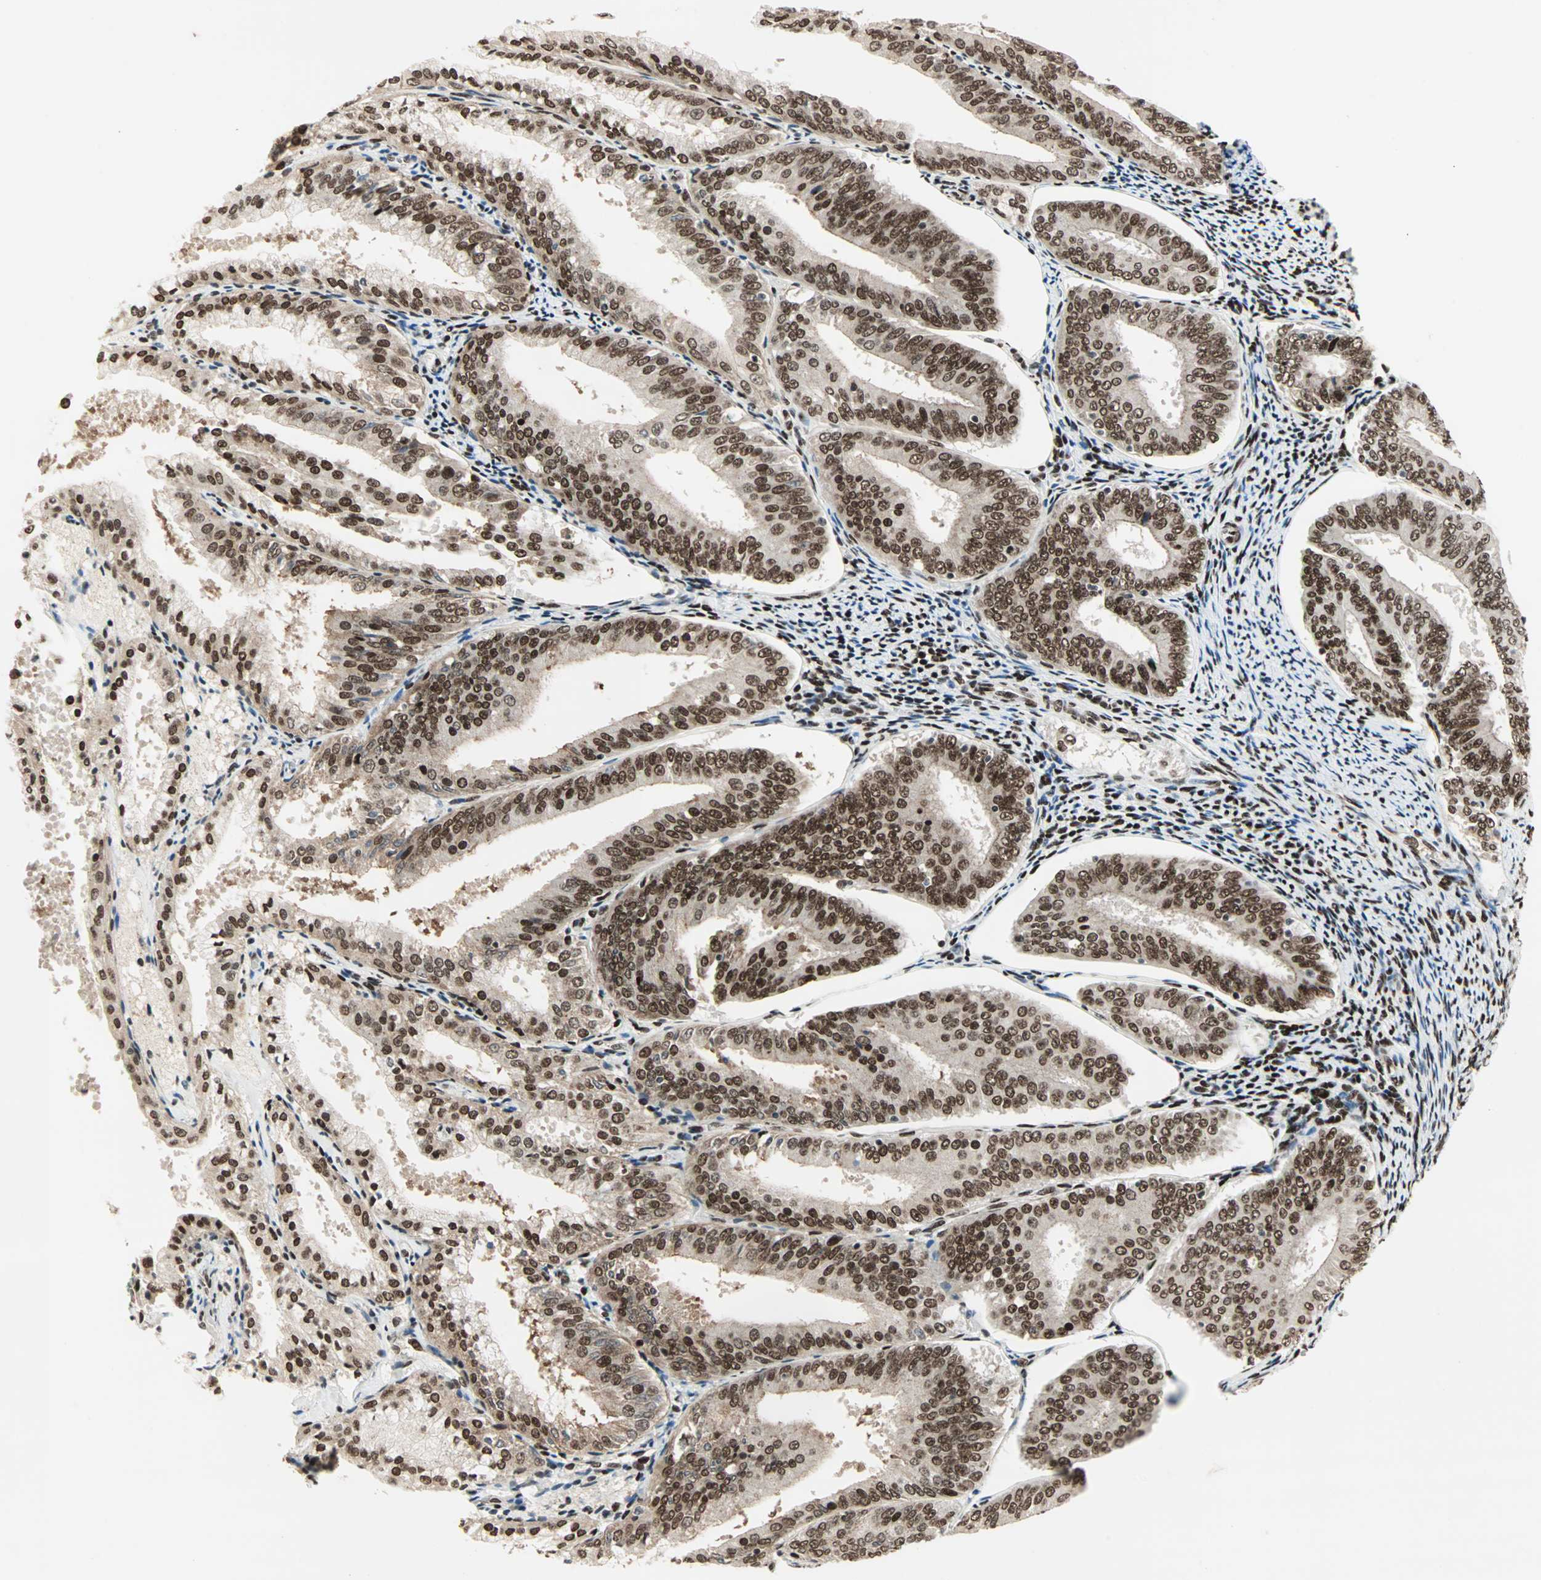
{"staining": {"intensity": "moderate", "quantity": ">75%", "location": "nuclear"}, "tissue": "endometrial cancer", "cell_type": "Tumor cells", "image_type": "cancer", "snomed": [{"axis": "morphology", "description": "Adenocarcinoma, NOS"}, {"axis": "topography", "description": "Endometrium"}], "caption": "This micrograph demonstrates immunohistochemistry staining of endometrial adenocarcinoma, with medium moderate nuclear staining in approximately >75% of tumor cells.", "gene": "BLM", "patient": {"sex": "female", "age": 63}}